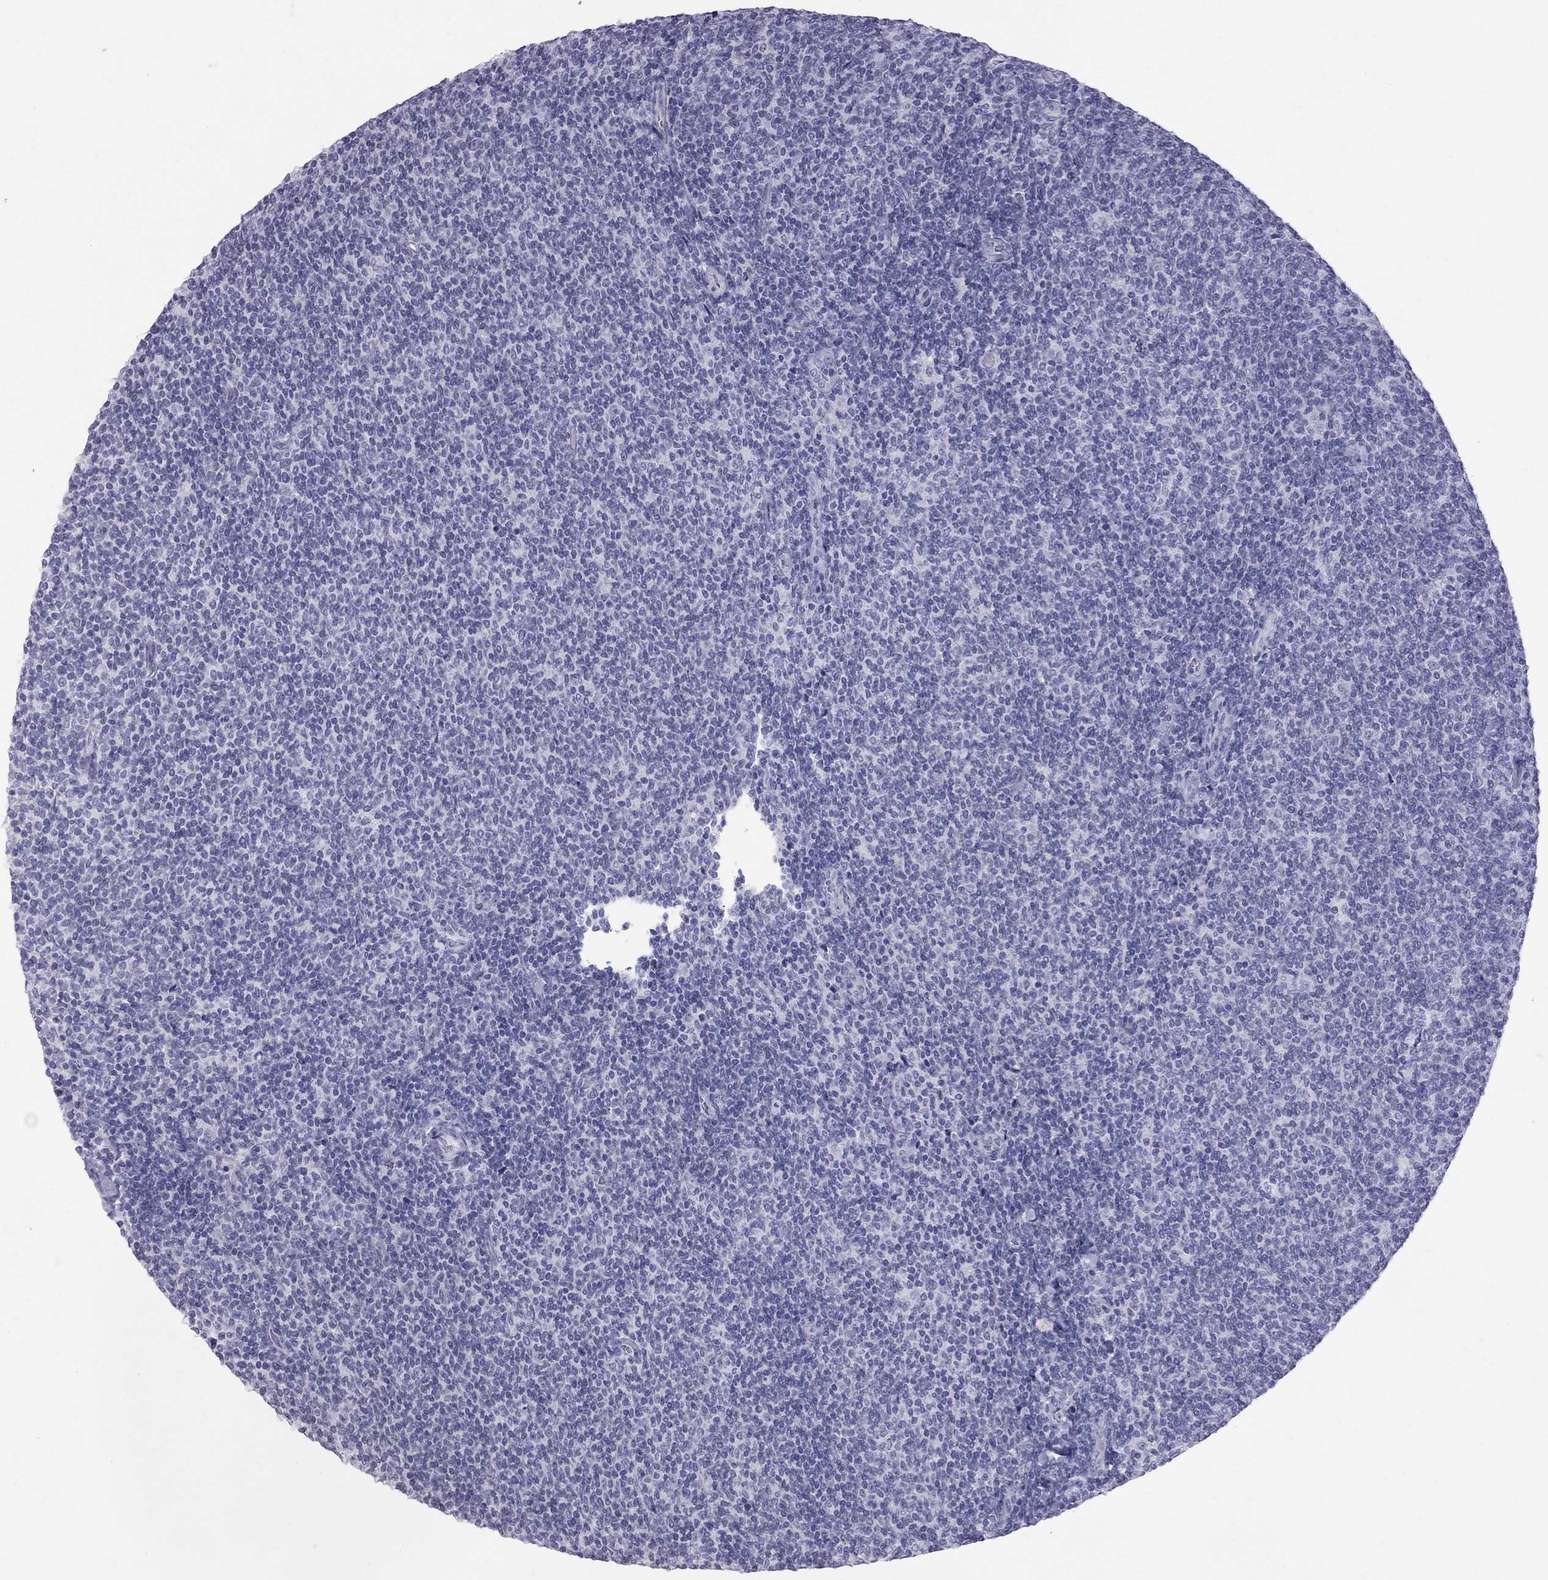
{"staining": {"intensity": "negative", "quantity": "none", "location": "none"}, "tissue": "lymphoma", "cell_type": "Tumor cells", "image_type": "cancer", "snomed": [{"axis": "morphology", "description": "Malignant lymphoma, non-Hodgkin's type, Low grade"}, {"axis": "topography", "description": "Lymph node"}], "caption": "Human lymphoma stained for a protein using immunohistochemistry demonstrates no expression in tumor cells.", "gene": "MUC15", "patient": {"sex": "male", "age": 52}}